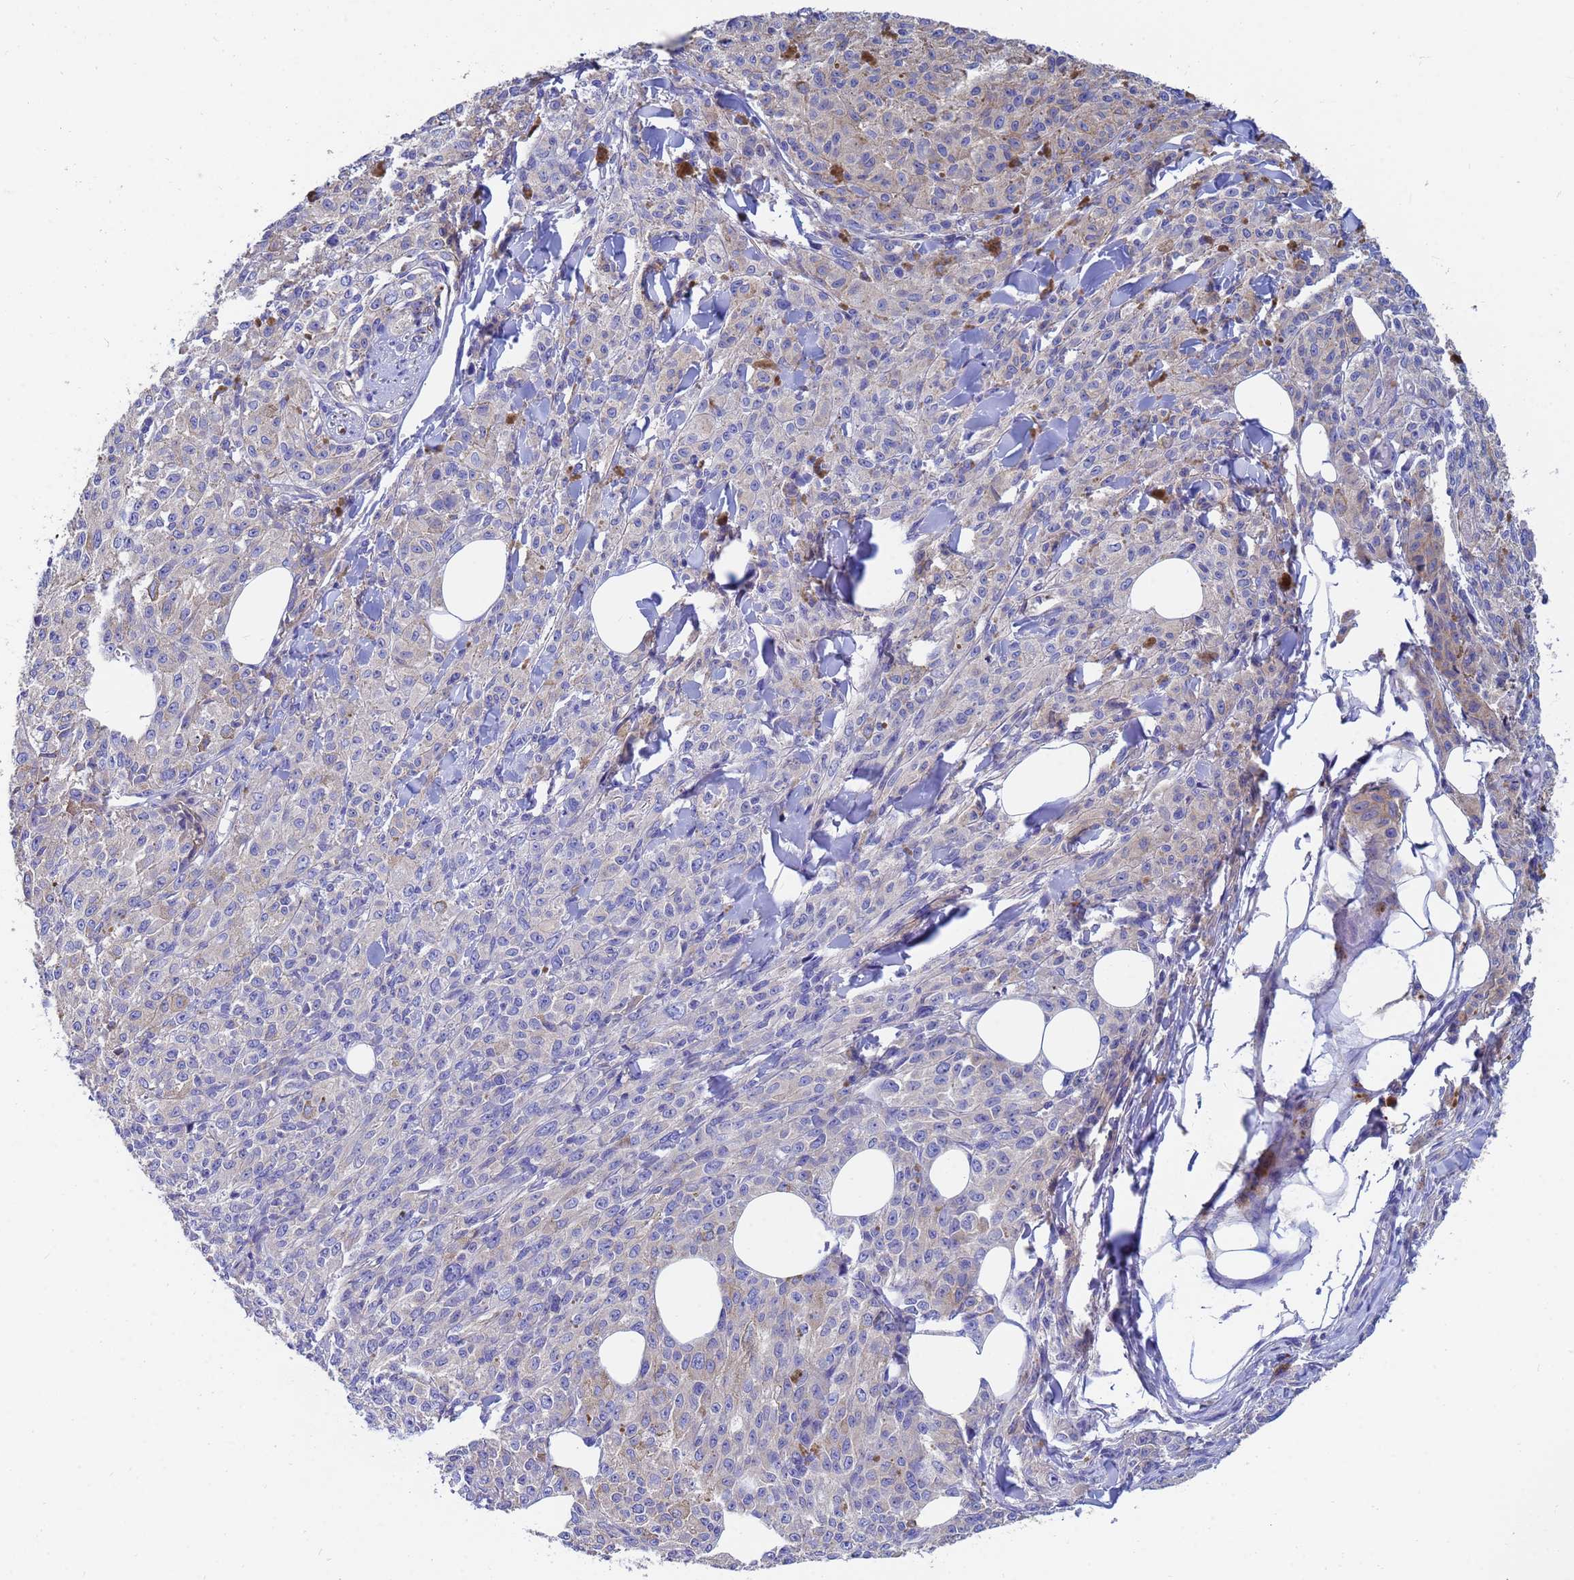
{"staining": {"intensity": "negative", "quantity": "none", "location": "none"}, "tissue": "melanoma", "cell_type": "Tumor cells", "image_type": "cancer", "snomed": [{"axis": "morphology", "description": "Malignant melanoma, NOS"}, {"axis": "topography", "description": "Skin"}], "caption": "The micrograph displays no significant staining in tumor cells of melanoma. (IHC, brightfield microscopy, high magnification).", "gene": "UBE2O", "patient": {"sex": "female", "age": 52}}